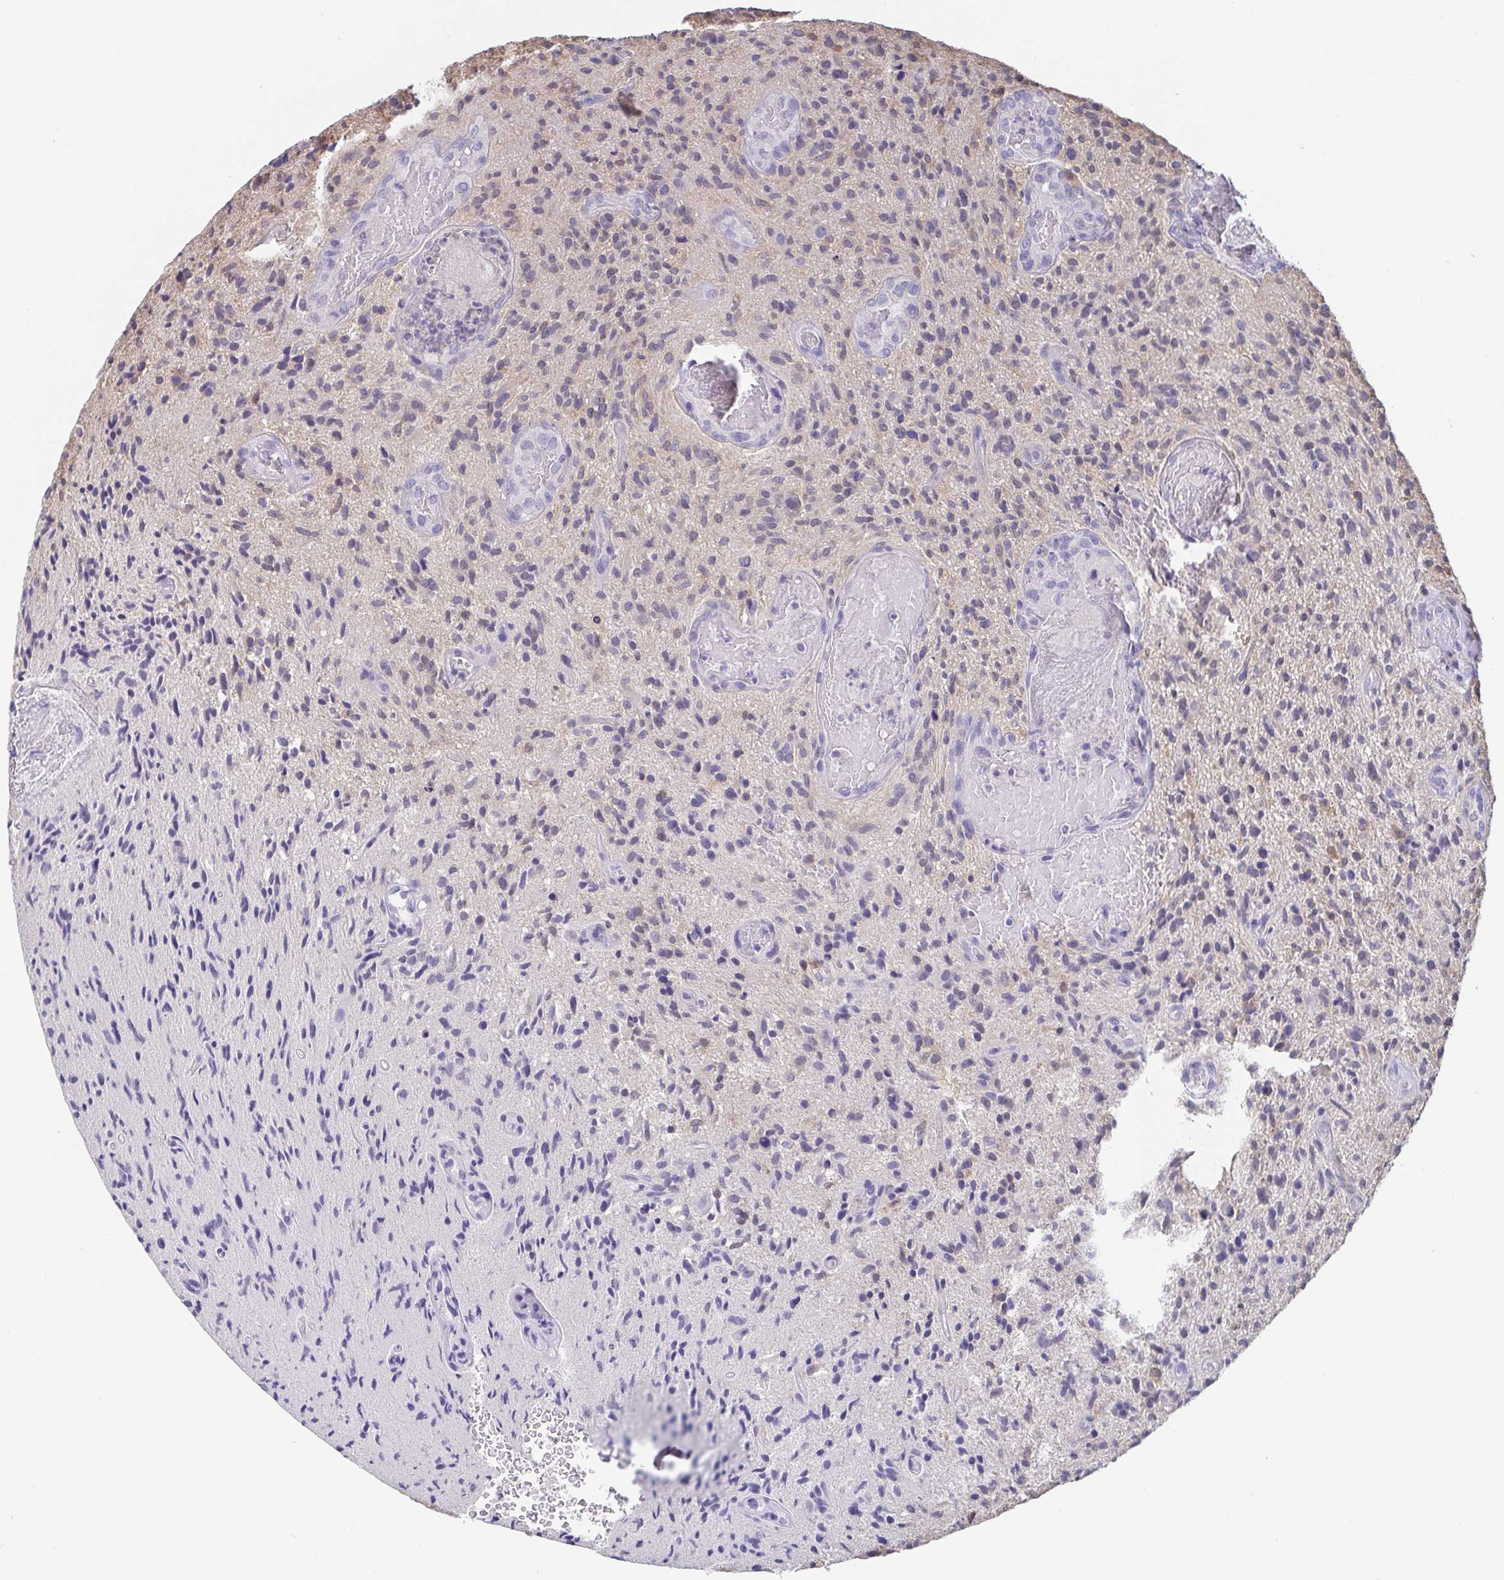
{"staining": {"intensity": "weak", "quantity": "<25%", "location": "cytoplasmic/membranous"}, "tissue": "glioma", "cell_type": "Tumor cells", "image_type": "cancer", "snomed": [{"axis": "morphology", "description": "Glioma, malignant, High grade"}, {"axis": "topography", "description": "Brain"}], "caption": "Human malignant glioma (high-grade) stained for a protein using immunohistochemistry (IHC) reveals no expression in tumor cells.", "gene": "IDH1", "patient": {"sex": "male", "age": 55}}